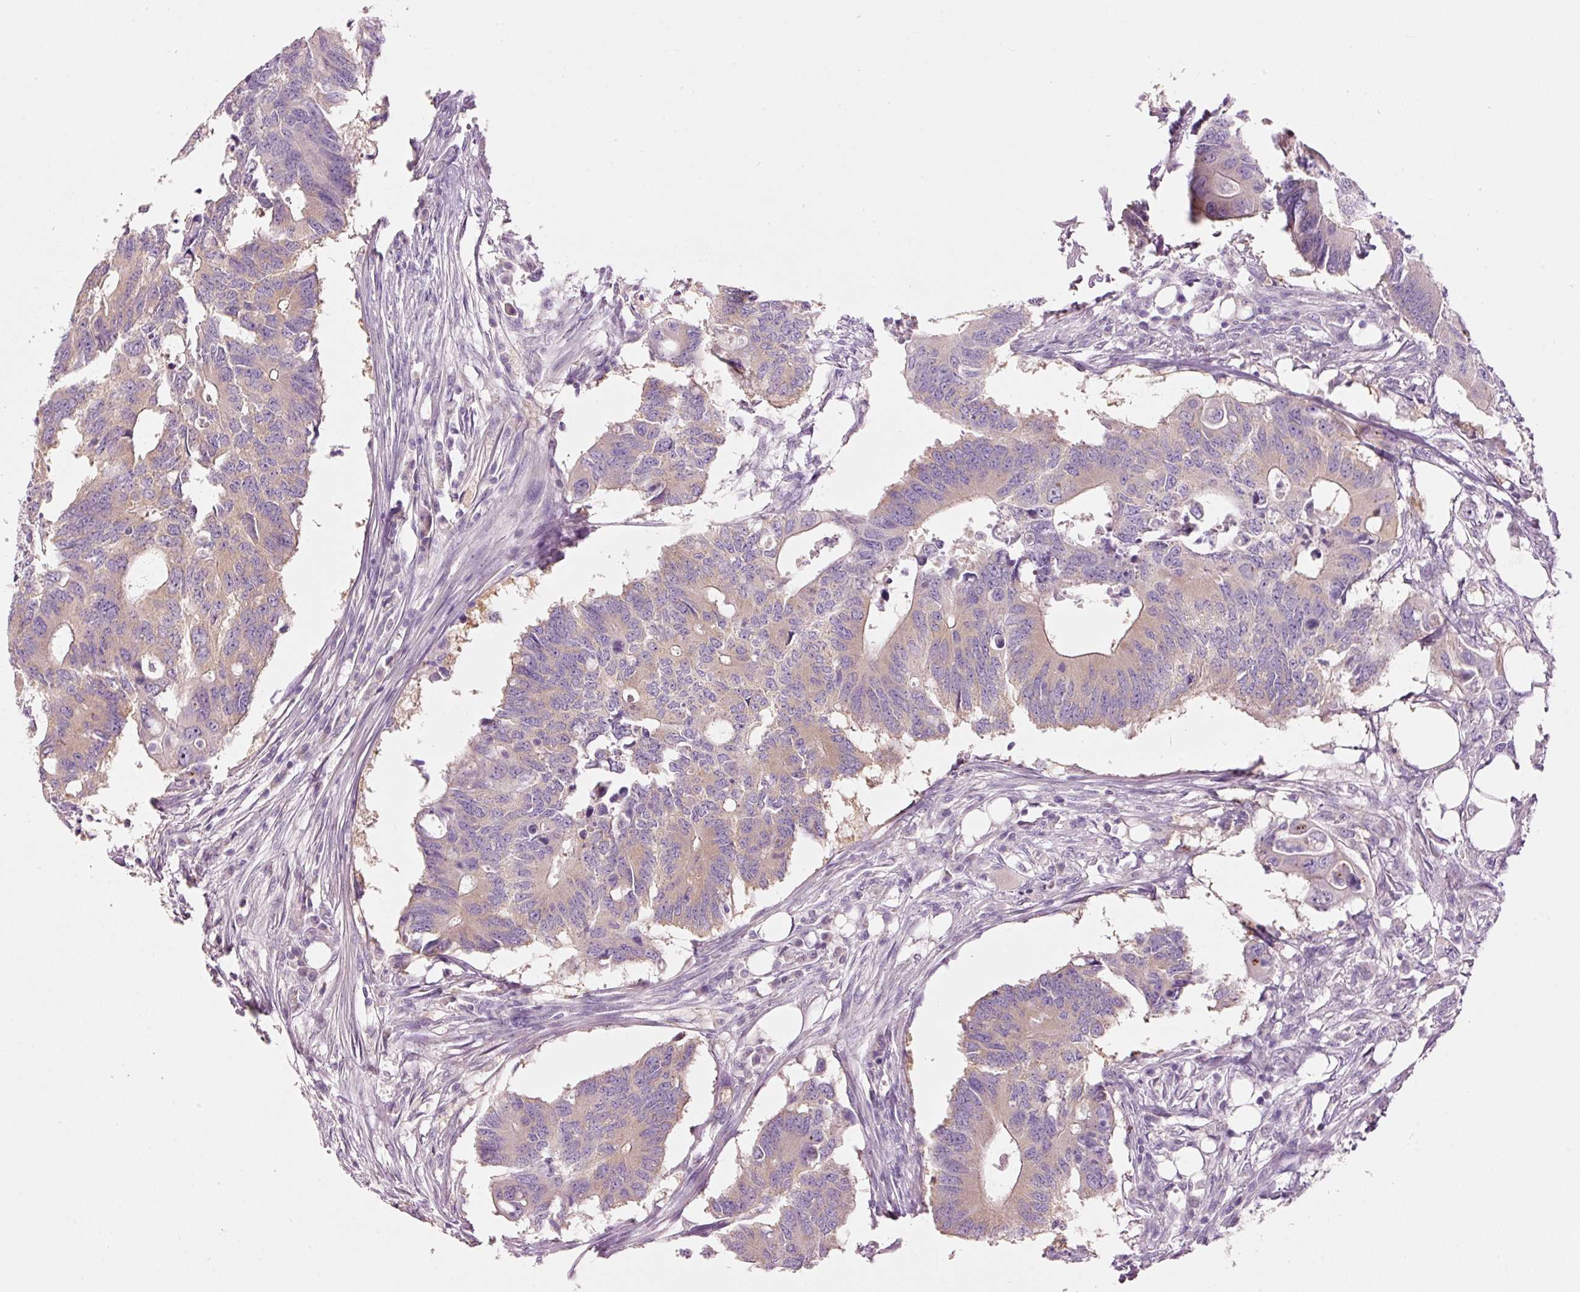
{"staining": {"intensity": "weak", "quantity": "25%-75%", "location": "cytoplasmic/membranous"}, "tissue": "colorectal cancer", "cell_type": "Tumor cells", "image_type": "cancer", "snomed": [{"axis": "morphology", "description": "Adenocarcinoma, NOS"}, {"axis": "topography", "description": "Colon"}], "caption": "A high-resolution micrograph shows immunohistochemistry (IHC) staining of colorectal cancer (adenocarcinoma), which displays weak cytoplasmic/membranous positivity in approximately 25%-75% of tumor cells.", "gene": "PDXDC1", "patient": {"sex": "male", "age": 71}}